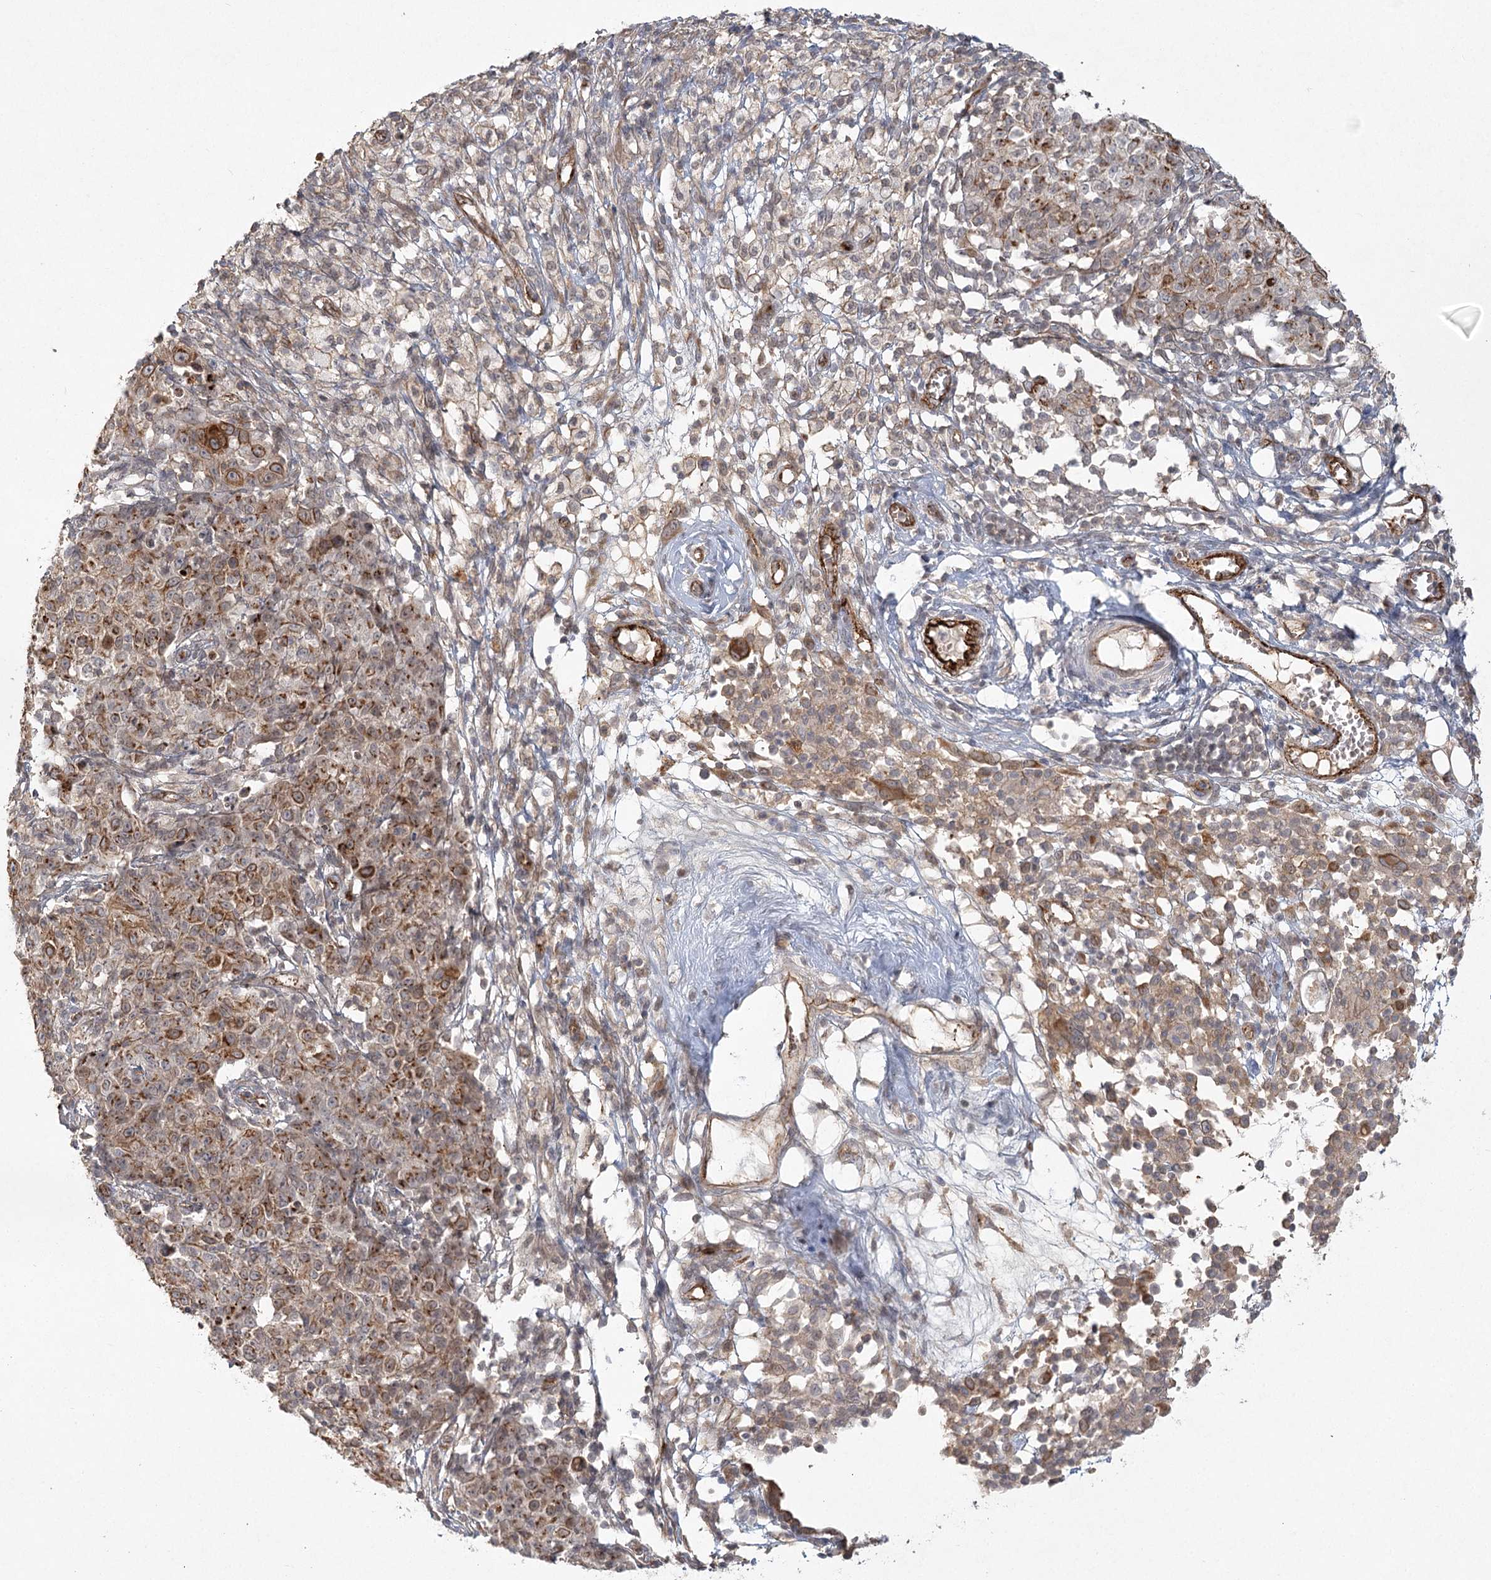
{"staining": {"intensity": "moderate", "quantity": ">75%", "location": "cytoplasmic/membranous"}, "tissue": "ovarian cancer", "cell_type": "Tumor cells", "image_type": "cancer", "snomed": [{"axis": "morphology", "description": "Carcinoma, endometroid"}, {"axis": "topography", "description": "Ovary"}], "caption": "Protein analysis of ovarian cancer (endometroid carcinoma) tissue demonstrates moderate cytoplasmic/membranous positivity in about >75% of tumor cells.", "gene": "KBTBD4", "patient": {"sex": "female", "age": 42}}